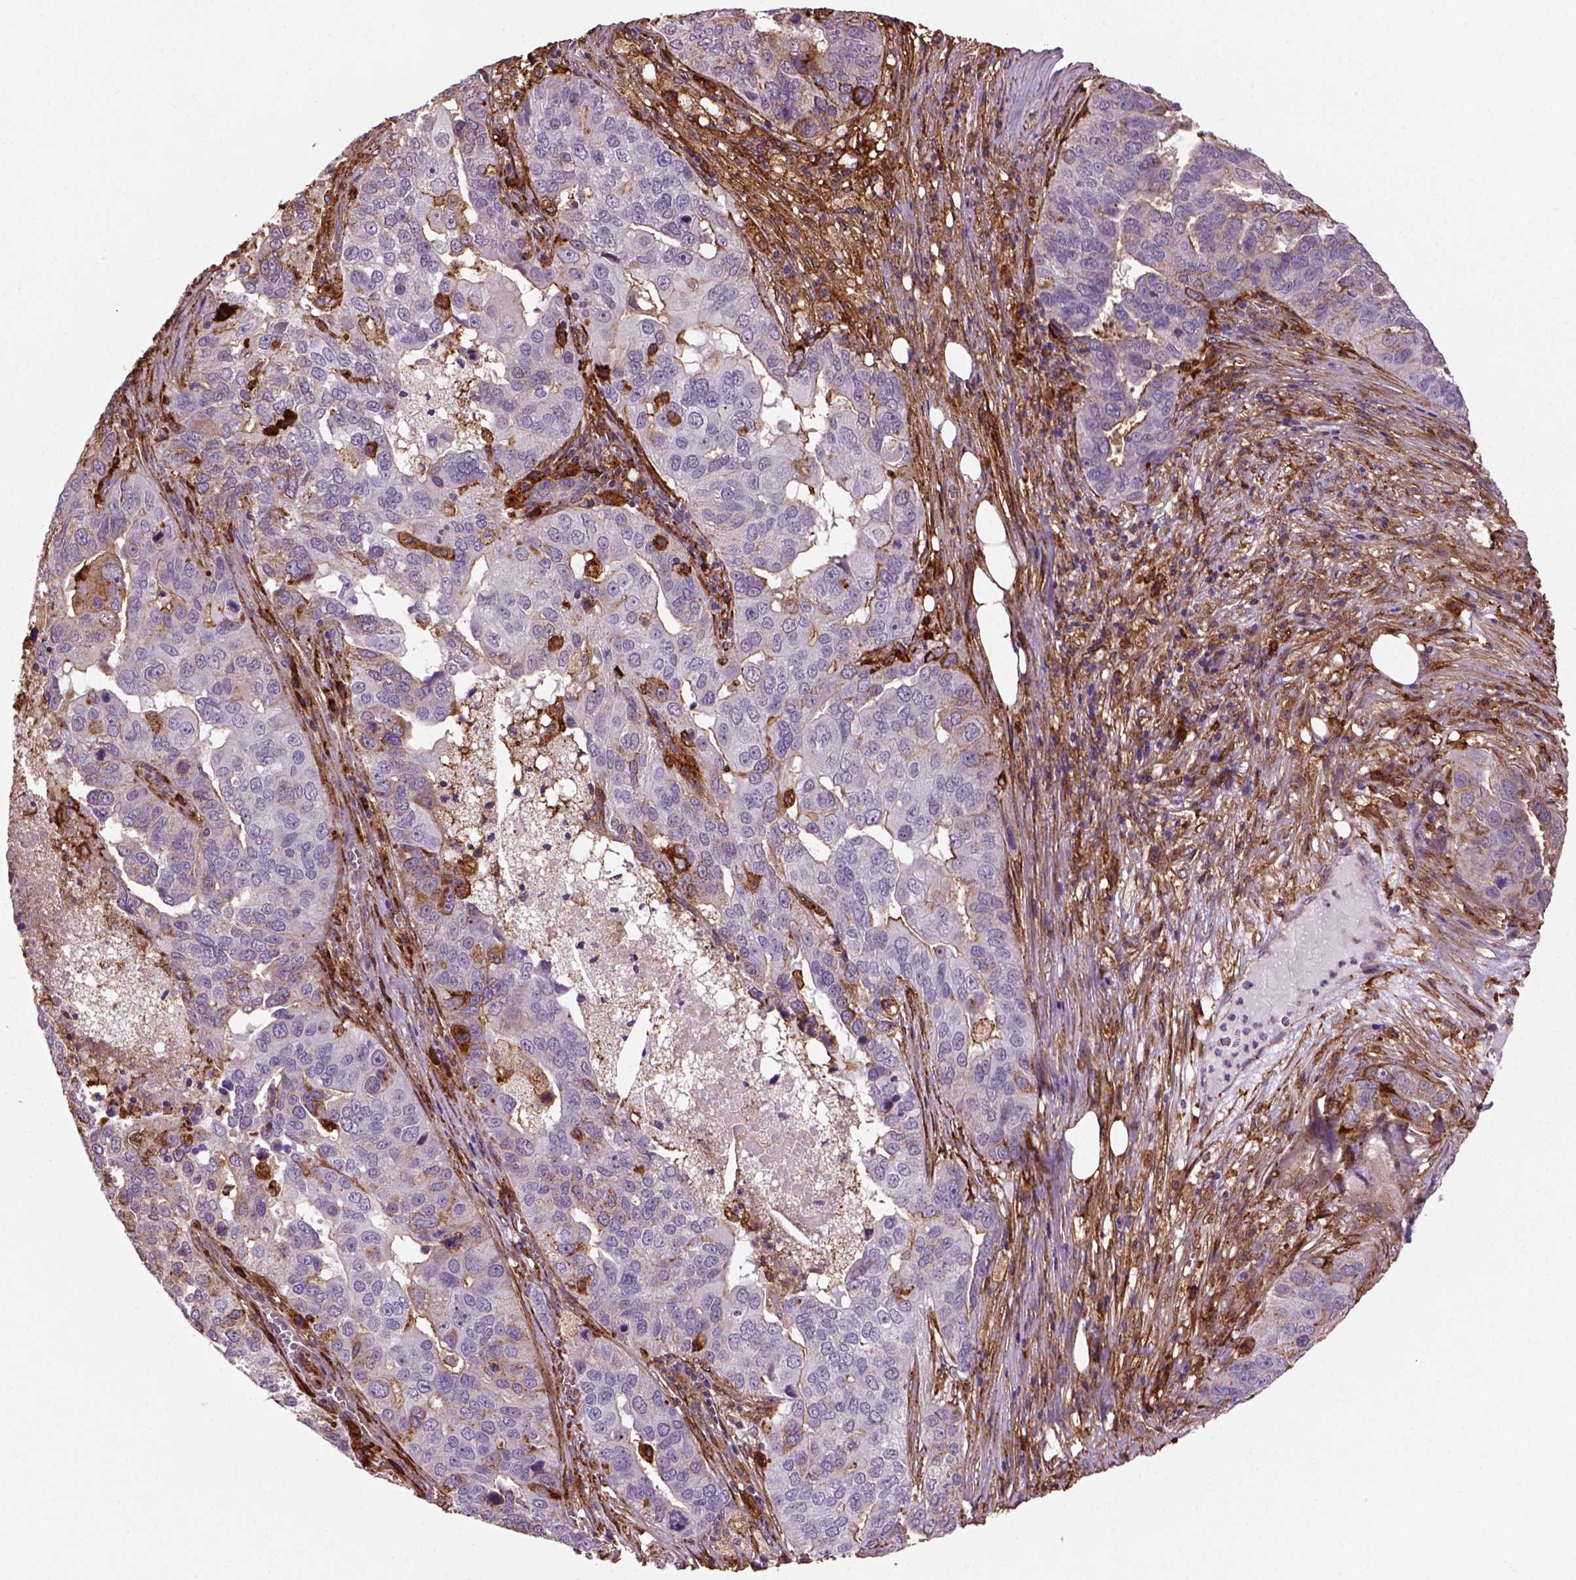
{"staining": {"intensity": "negative", "quantity": "none", "location": "none"}, "tissue": "ovarian cancer", "cell_type": "Tumor cells", "image_type": "cancer", "snomed": [{"axis": "morphology", "description": "Carcinoma, endometroid"}, {"axis": "topography", "description": "Soft tissue"}, {"axis": "topography", "description": "Ovary"}], "caption": "A micrograph of human ovarian endometroid carcinoma is negative for staining in tumor cells.", "gene": "MARCKS", "patient": {"sex": "female", "age": 52}}